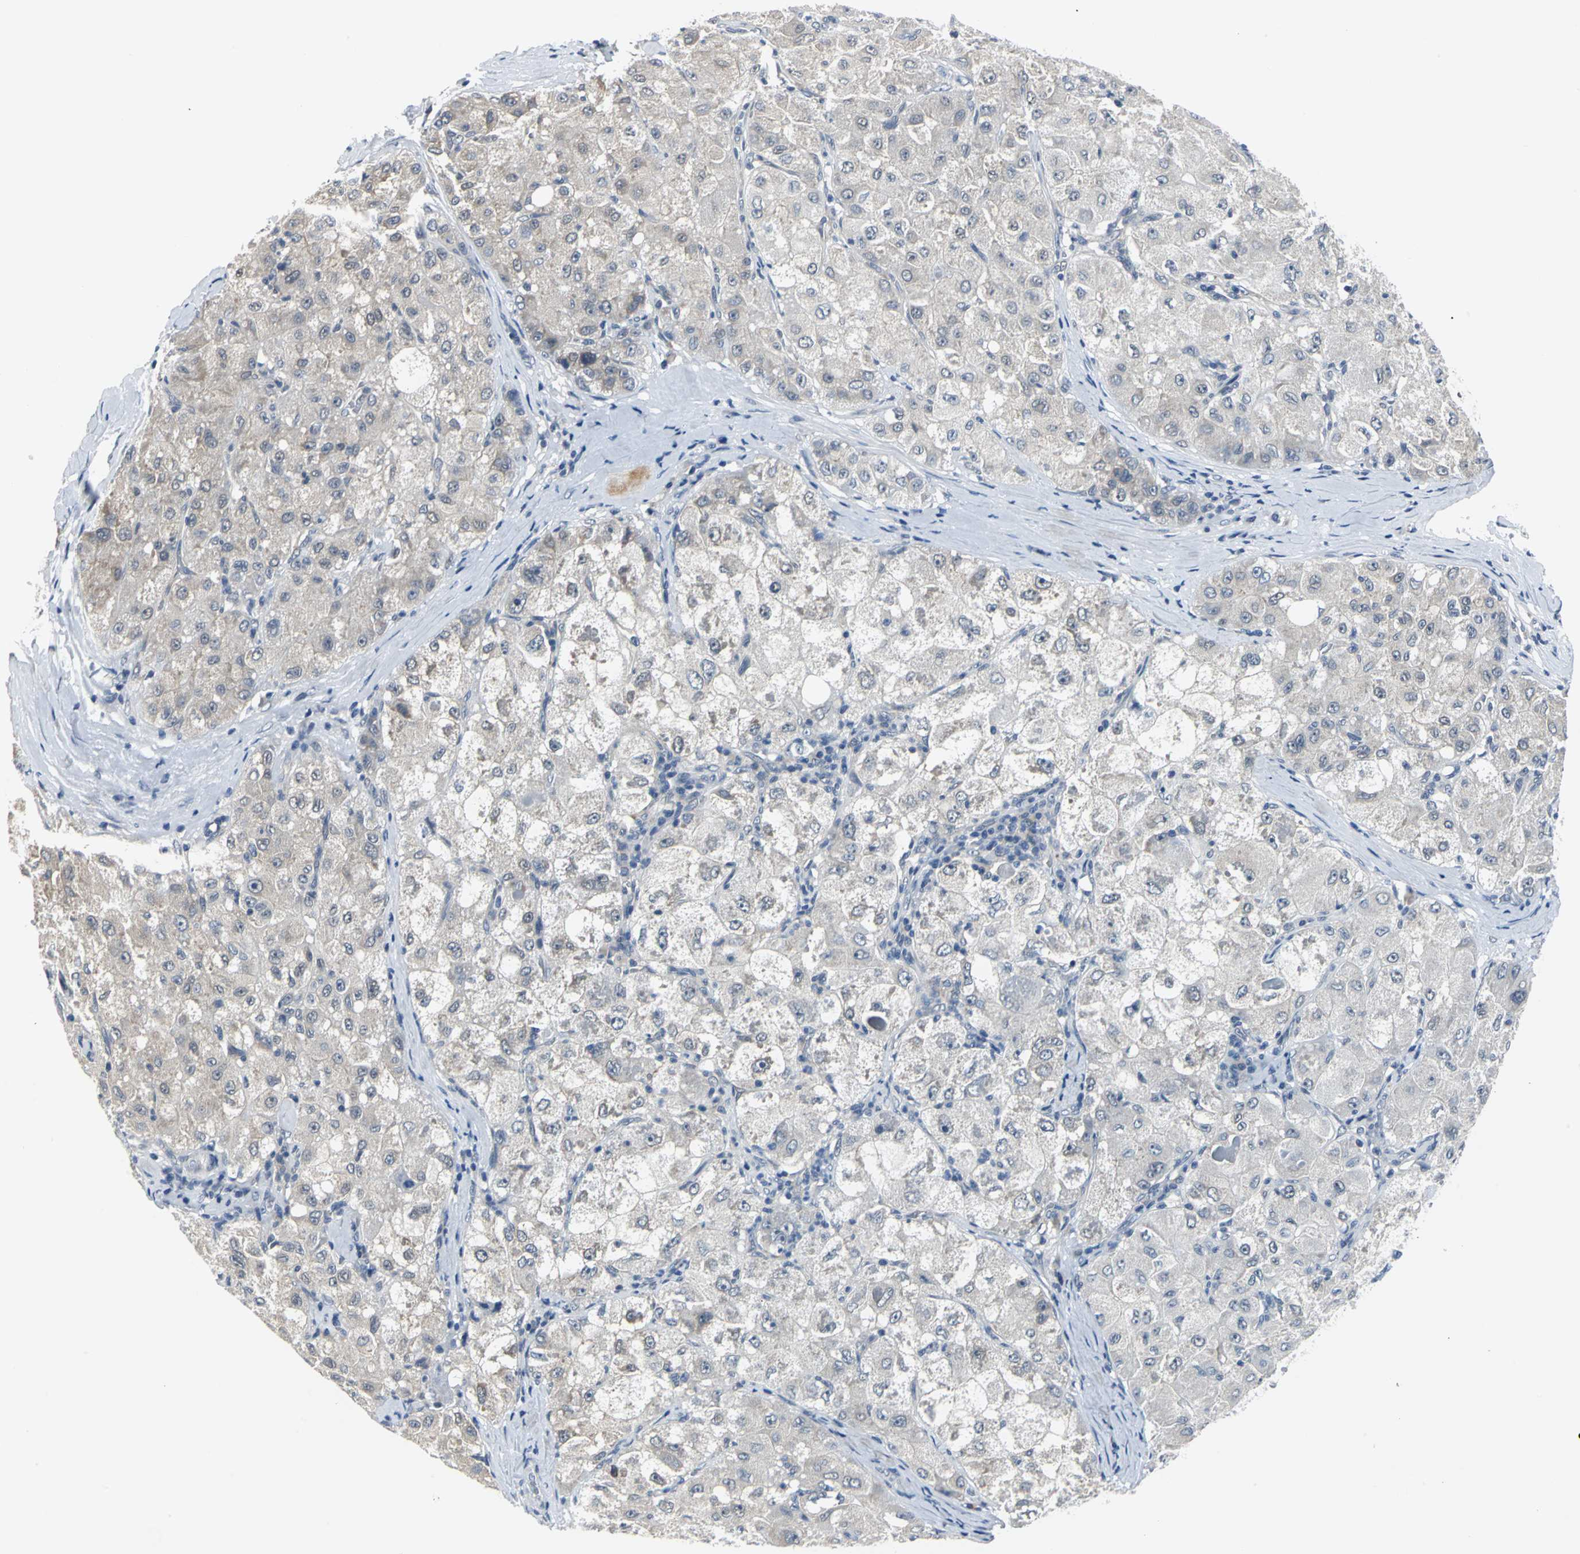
{"staining": {"intensity": "weak", "quantity": "25%-75%", "location": "cytoplasmic/membranous,nuclear"}, "tissue": "liver cancer", "cell_type": "Tumor cells", "image_type": "cancer", "snomed": [{"axis": "morphology", "description": "Carcinoma, Hepatocellular, NOS"}, {"axis": "topography", "description": "Liver"}], "caption": "Immunohistochemical staining of human liver cancer shows low levels of weak cytoplasmic/membranous and nuclear positivity in approximately 25%-75% of tumor cells.", "gene": "ZNF415", "patient": {"sex": "male", "age": 80}}